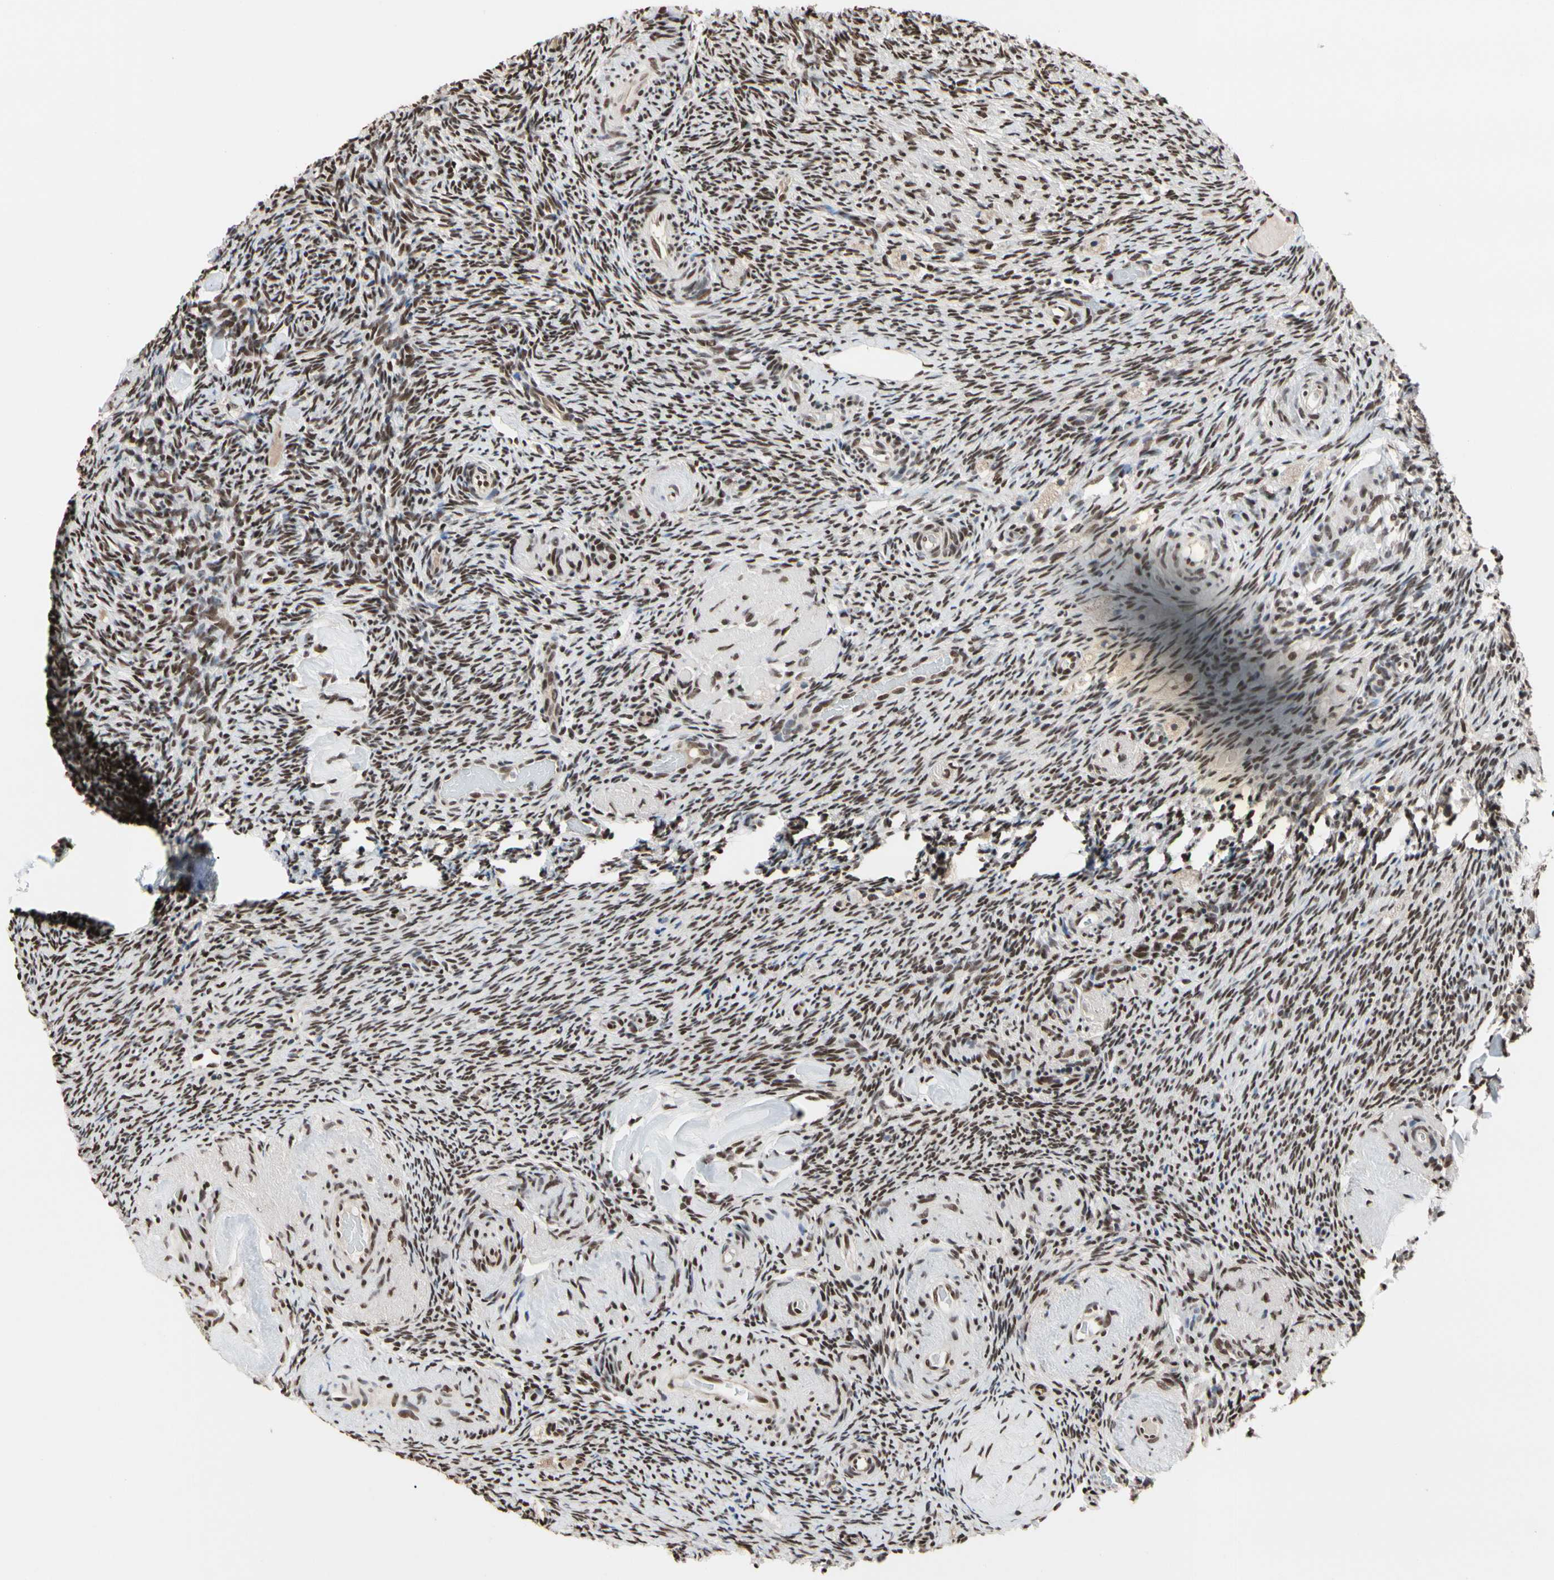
{"staining": {"intensity": "moderate", "quantity": ">75%", "location": "nuclear"}, "tissue": "ovary", "cell_type": "Ovarian stroma cells", "image_type": "normal", "snomed": [{"axis": "morphology", "description": "Normal tissue, NOS"}, {"axis": "topography", "description": "Ovary"}], "caption": "A photomicrograph of human ovary stained for a protein reveals moderate nuclear brown staining in ovarian stroma cells.", "gene": "FAM98B", "patient": {"sex": "female", "age": 60}}